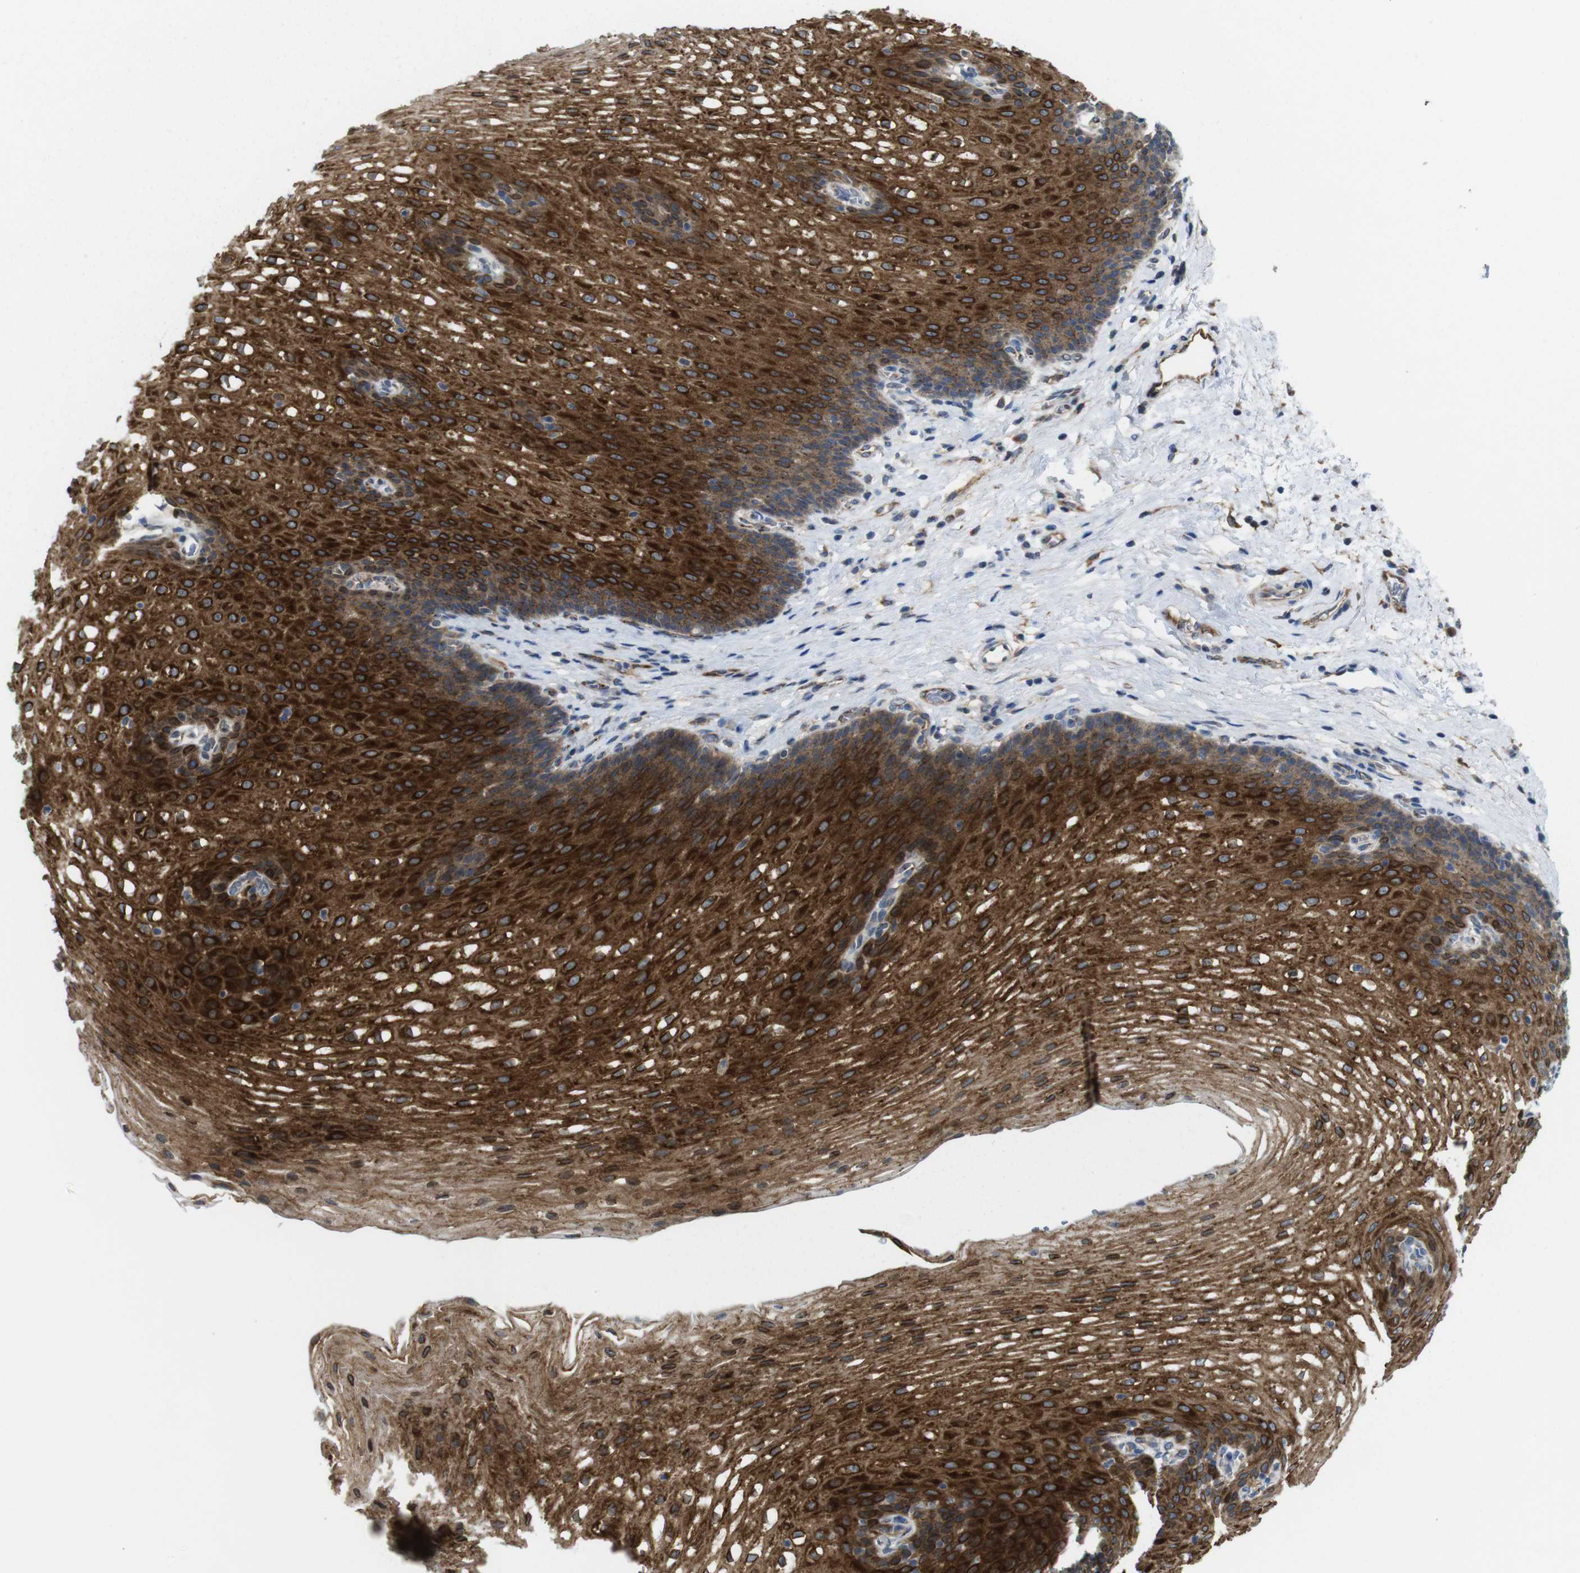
{"staining": {"intensity": "strong", "quantity": "25%-75%", "location": "cytoplasmic/membranous"}, "tissue": "esophagus", "cell_type": "Squamous epithelial cells", "image_type": "normal", "snomed": [{"axis": "morphology", "description": "Normal tissue, NOS"}, {"axis": "topography", "description": "Esophagus"}], "caption": "A photomicrograph of esophagus stained for a protein exhibits strong cytoplasmic/membranous brown staining in squamous epithelial cells. Using DAB (3,3'-diaminobenzidine) (brown) and hematoxylin (blue) stains, captured at high magnification using brightfield microscopy.", "gene": "EFCAB14", "patient": {"sex": "male", "age": 48}}